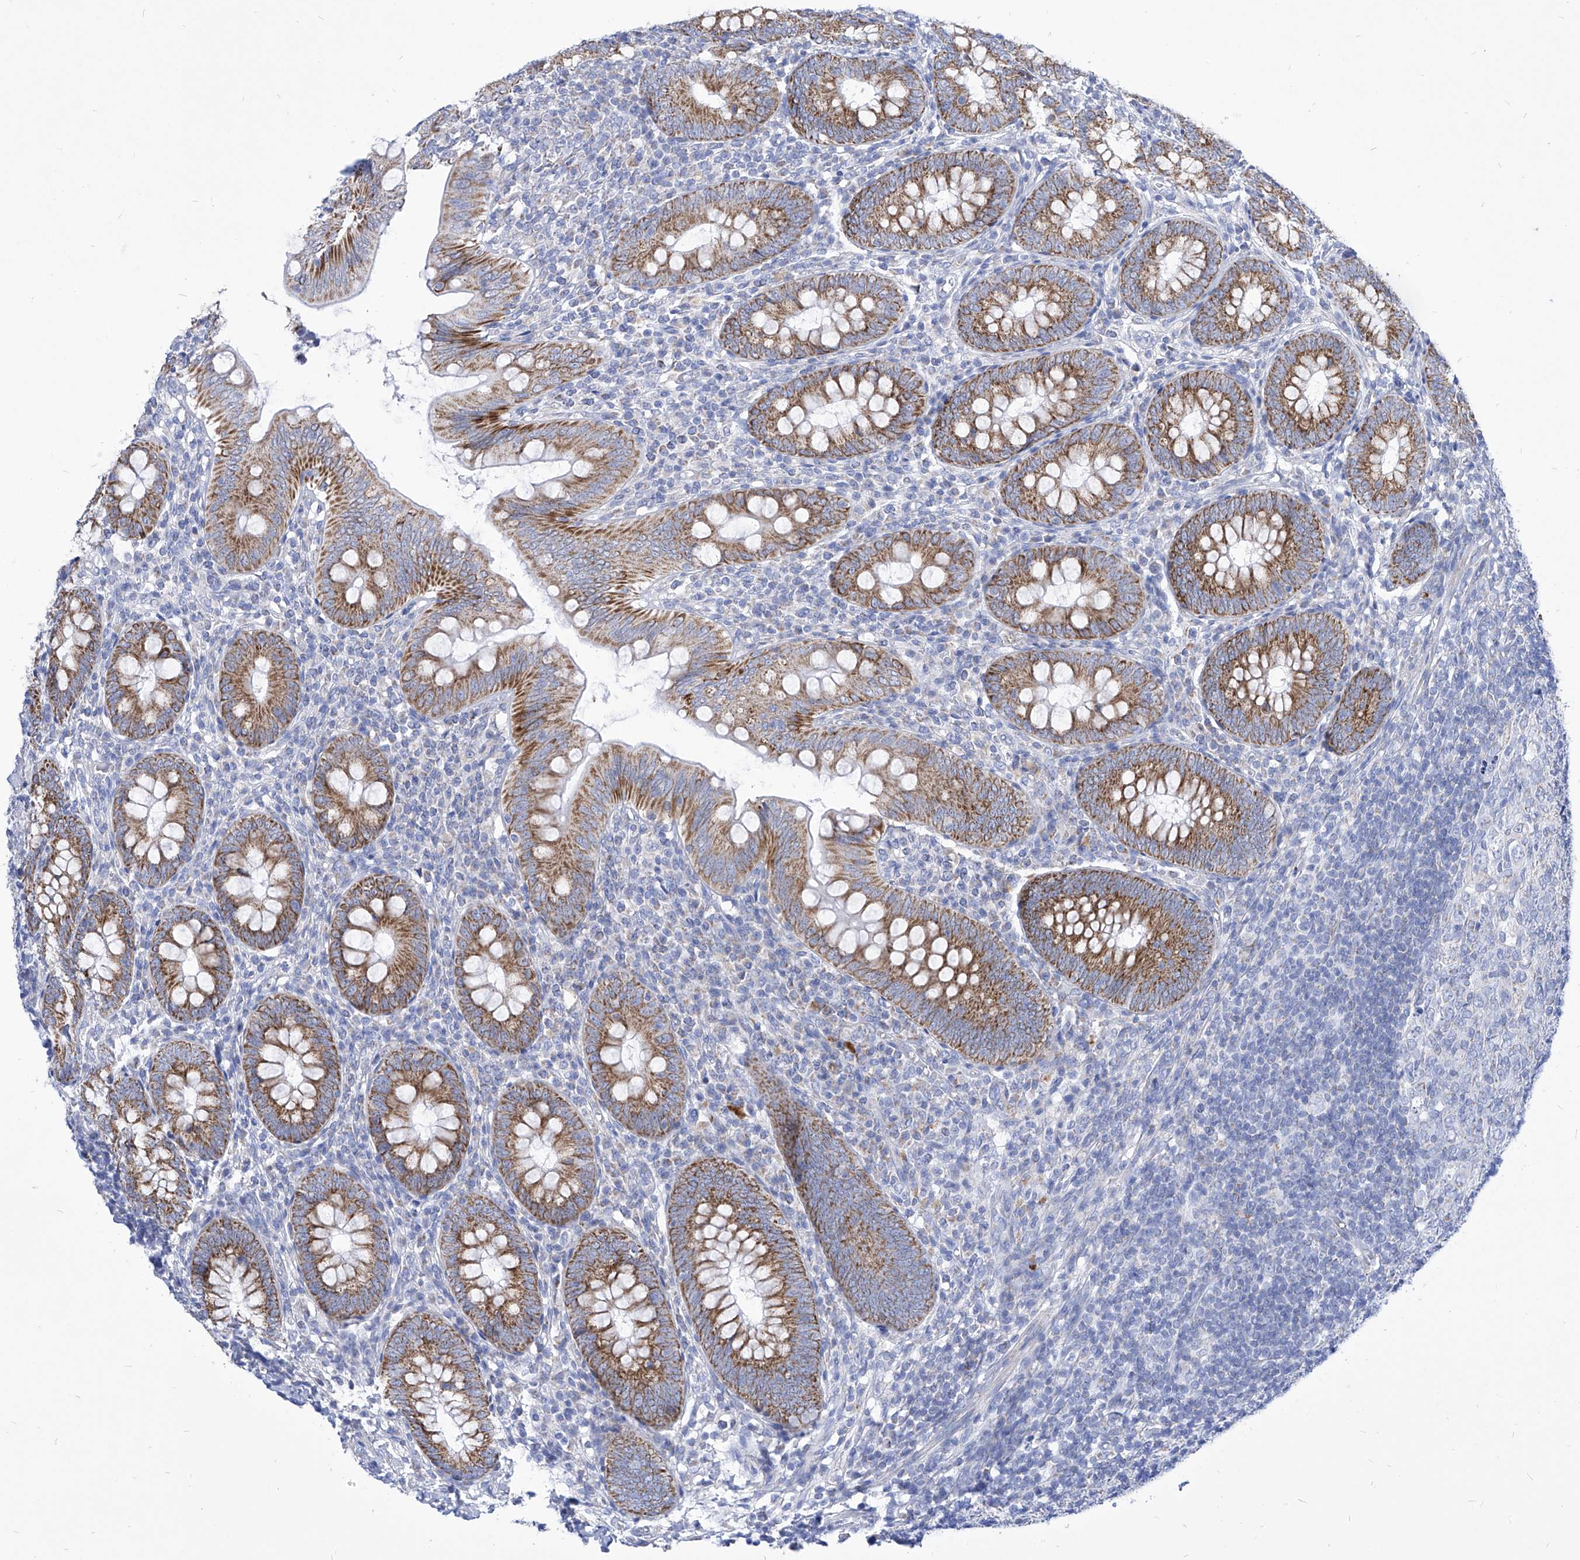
{"staining": {"intensity": "strong", "quantity": ">75%", "location": "cytoplasmic/membranous"}, "tissue": "appendix", "cell_type": "Glandular cells", "image_type": "normal", "snomed": [{"axis": "morphology", "description": "Normal tissue, NOS"}, {"axis": "topography", "description": "Appendix"}], "caption": "IHC of benign appendix reveals high levels of strong cytoplasmic/membranous positivity in about >75% of glandular cells.", "gene": "COQ3", "patient": {"sex": "male", "age": 14}}